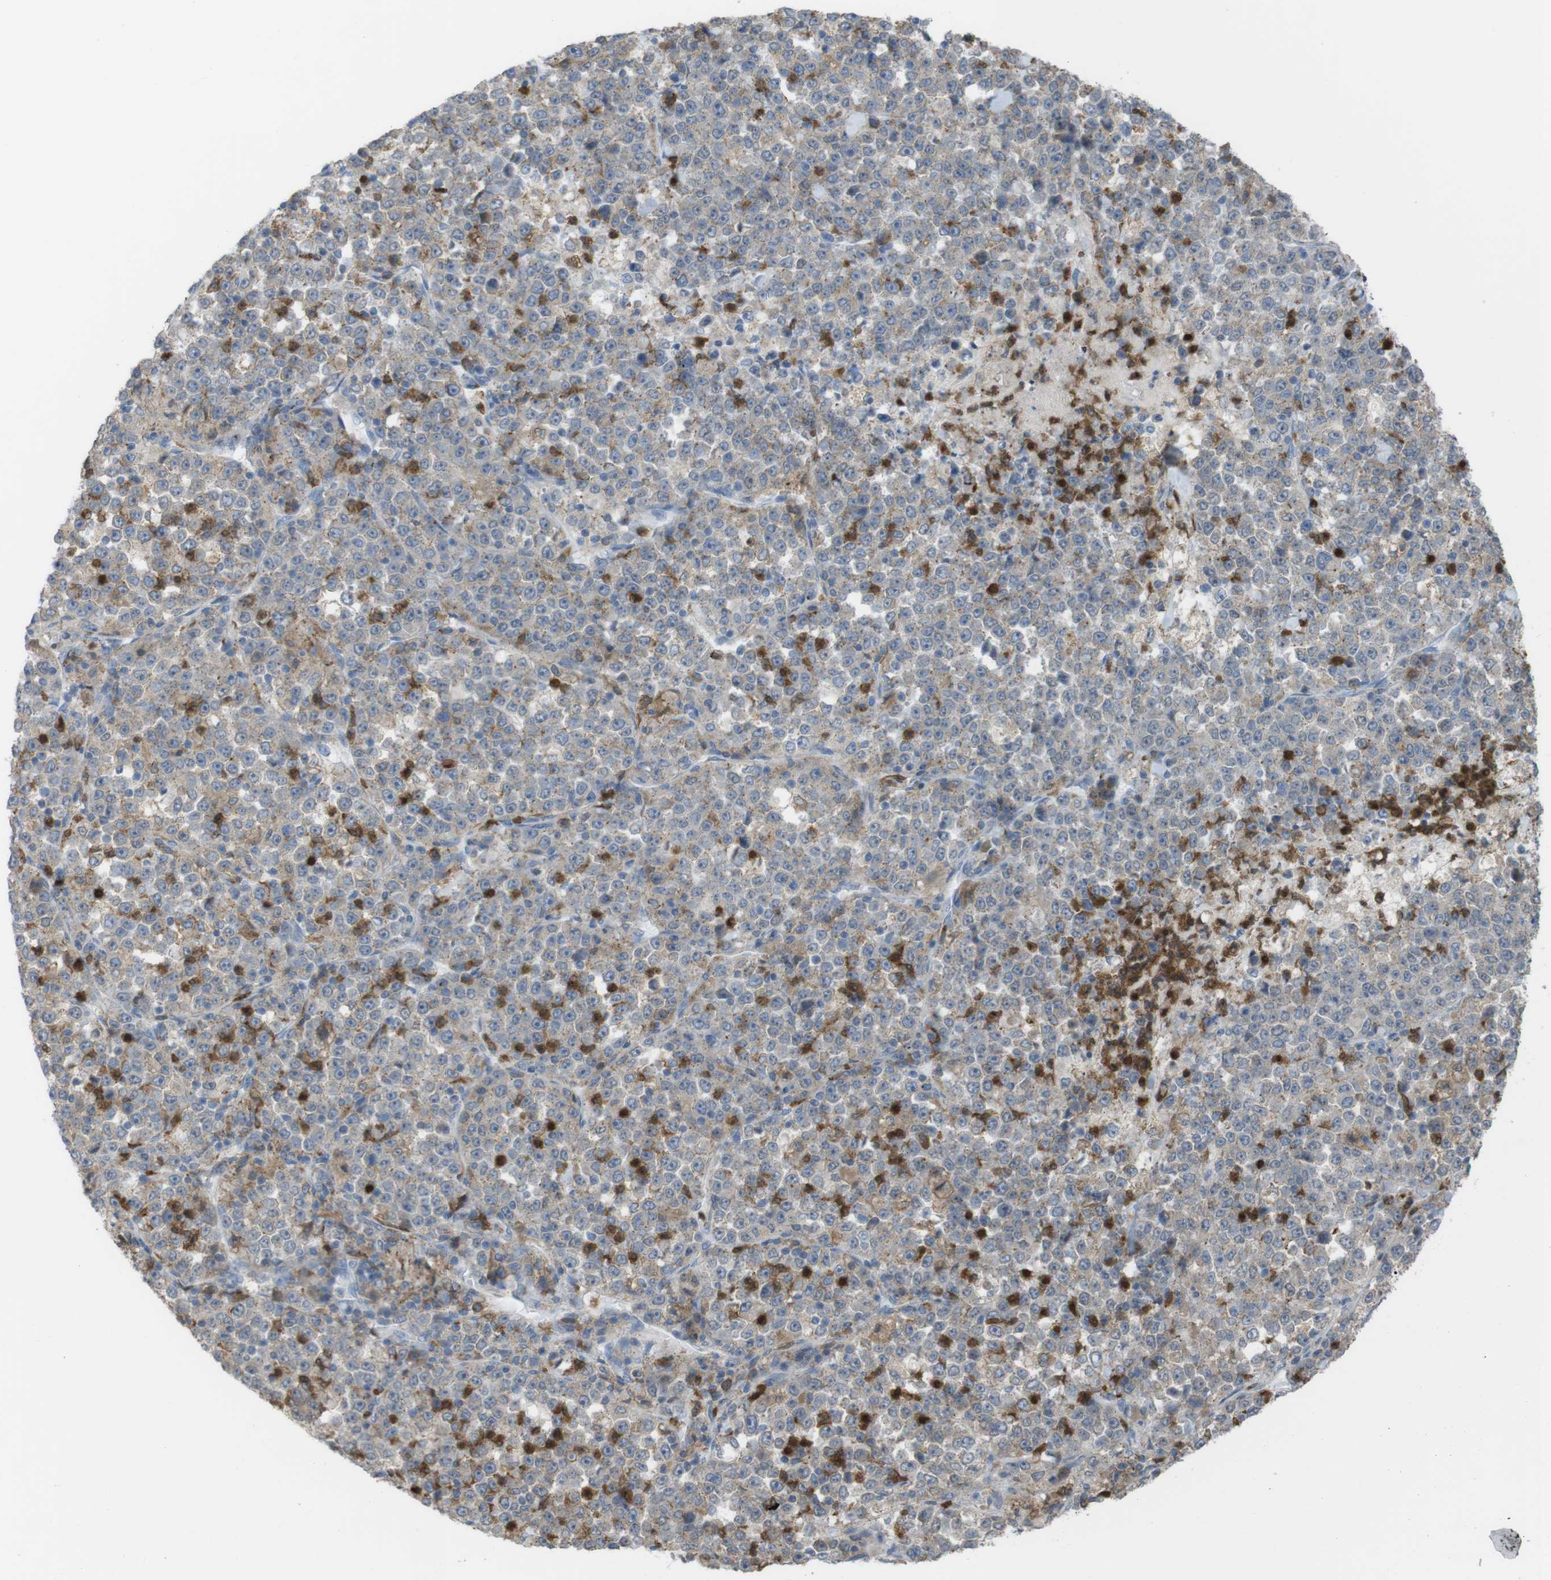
{"staining": {"intensity": "weak", "quantity": ">75%", "location": "cytoplasmic/membranous"}, "tissue": "stomach cancer", "cell_type": "Tumor cells", "image_type": "cancer", "snomed": [{"axis": "morphology", "description": "Normal tissue, NOS"}, {"axis": "morphology", "description": "Adenocarcinoma, NOS"}, {"axis": "topography", "description": "Stomach, upper"}, {"axis": "topography", "description": "Stomach"}], "caption": "Immunohistochemical staining of adenocarcinoma (stomach) exhibits low levels of weak cytoplasmic/membranous positivity in approximately >75% of tumor cells. The staining is performed using DAB brown chromogen to label protein expression. The nuclei are counter-stained blue using hematoxylin.", "gene": "PRKCD", "patient": {"sex": "male", "age": 59}}